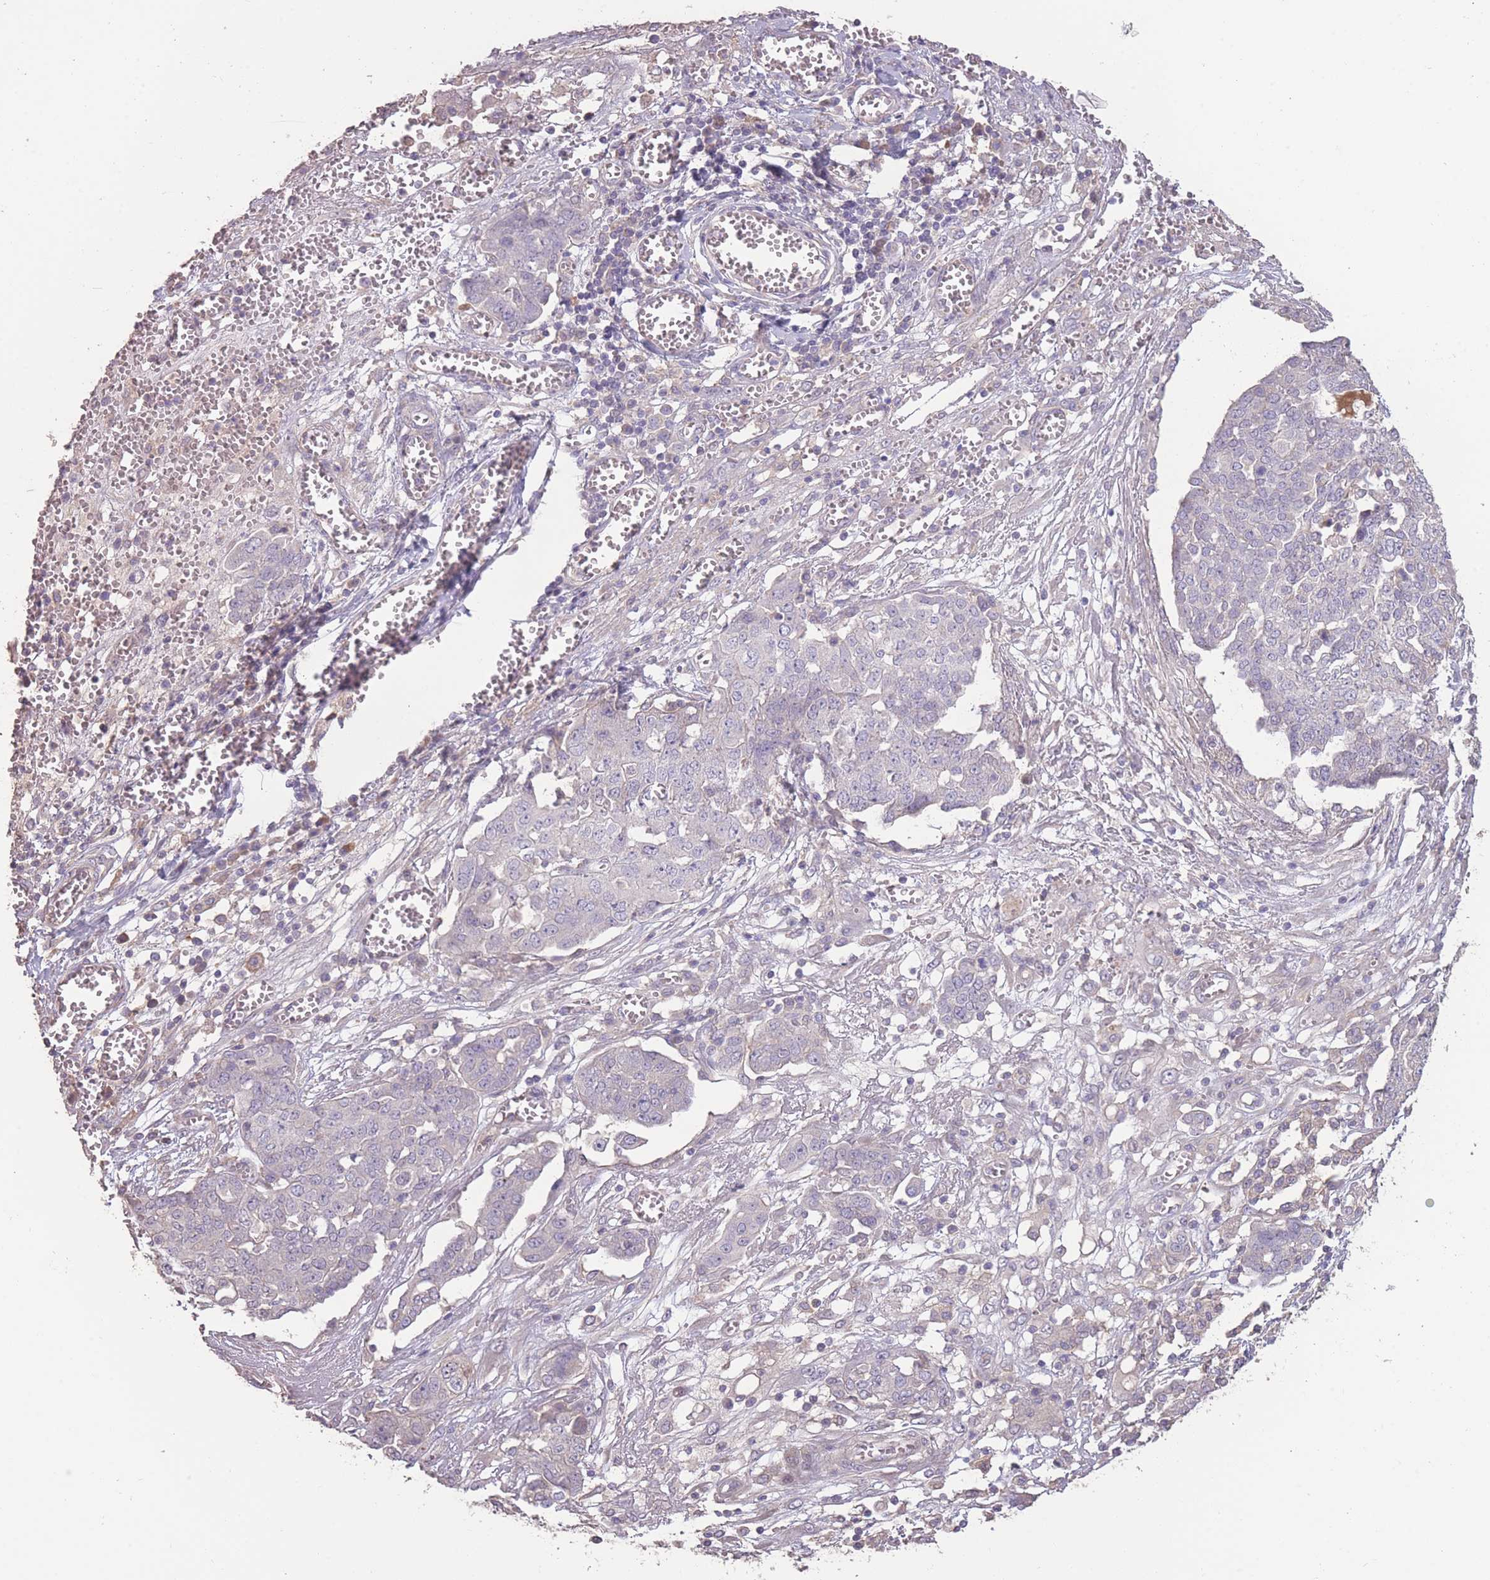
{"staining": {"intensity": "negative", "quantity": "none", "location": "none"}, "tissue": "ovarian cancer", "cell_type": "Tumor cells", "image_type": "cancer", "snomed": [{"axis": "morphology", "description": "Cystadenocarcinoma, serous, NOS"}, {"axis": "topography", "description": "Soft tissue"}, {"axis": "topography", "description": "Ovary"}], "caption": "Micrograph shows no protein positivity in tumor cells of ovarian cancer tissue.", "gene": "RSPH10B", "patient": {"sex": "female", "age": 57}}